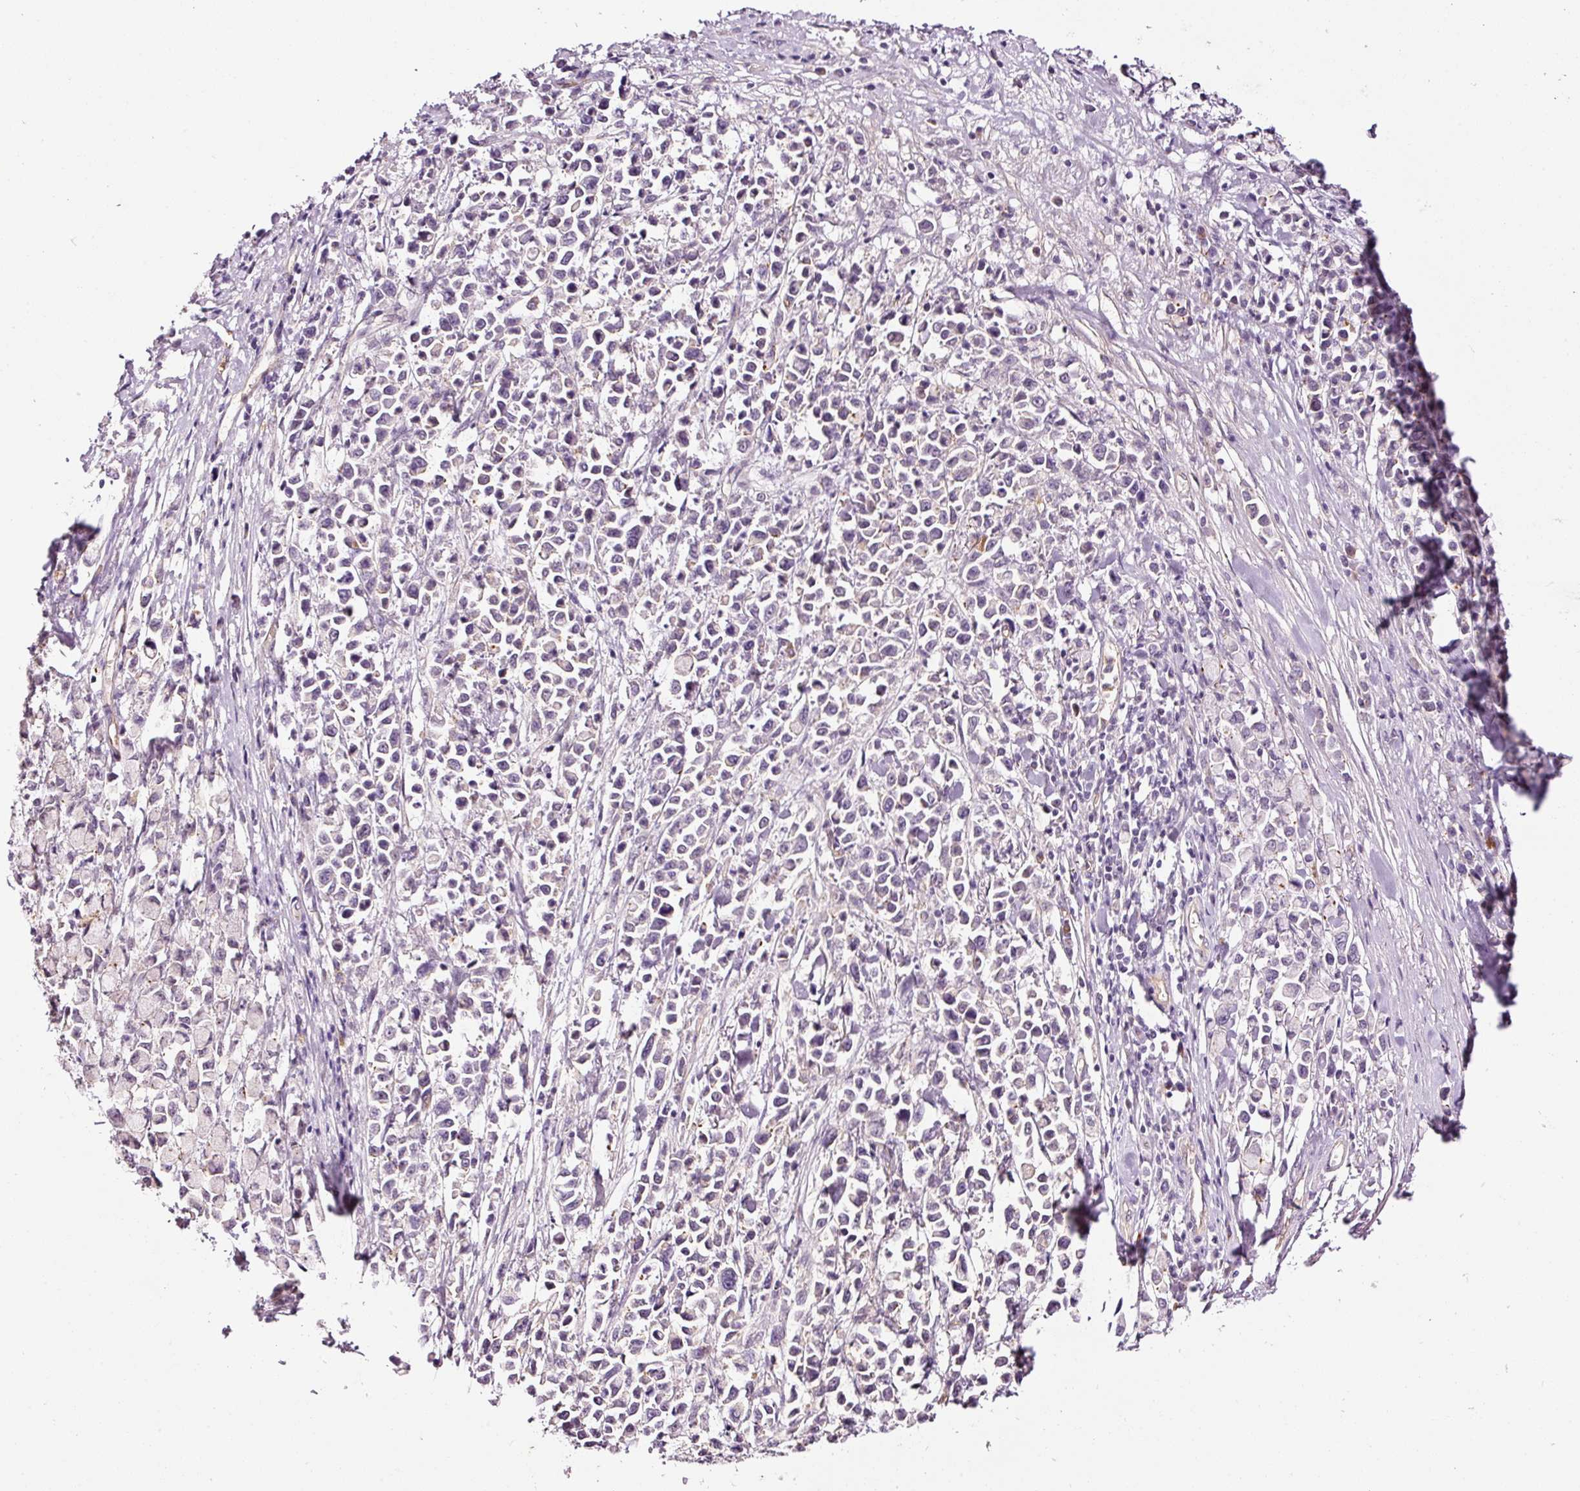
{"staining": {"intensity": "negative", "quantity": "none", "location": "none"}, "tissue": "stomach cancer", "cell_type": "Tumor cells", "image_type": "cancer", "snomed": [{"axis": "morphology", "description": "Adenocarcinoma, NOS"}, {"axis": "topography", "description": "Stomach"}], "caption": "The micrograph demonstrates no staining of tumor cells in stomach adenocarcinoma.", "gene": "ABCB4", "patient": {"sex": "female", "age": 81}}